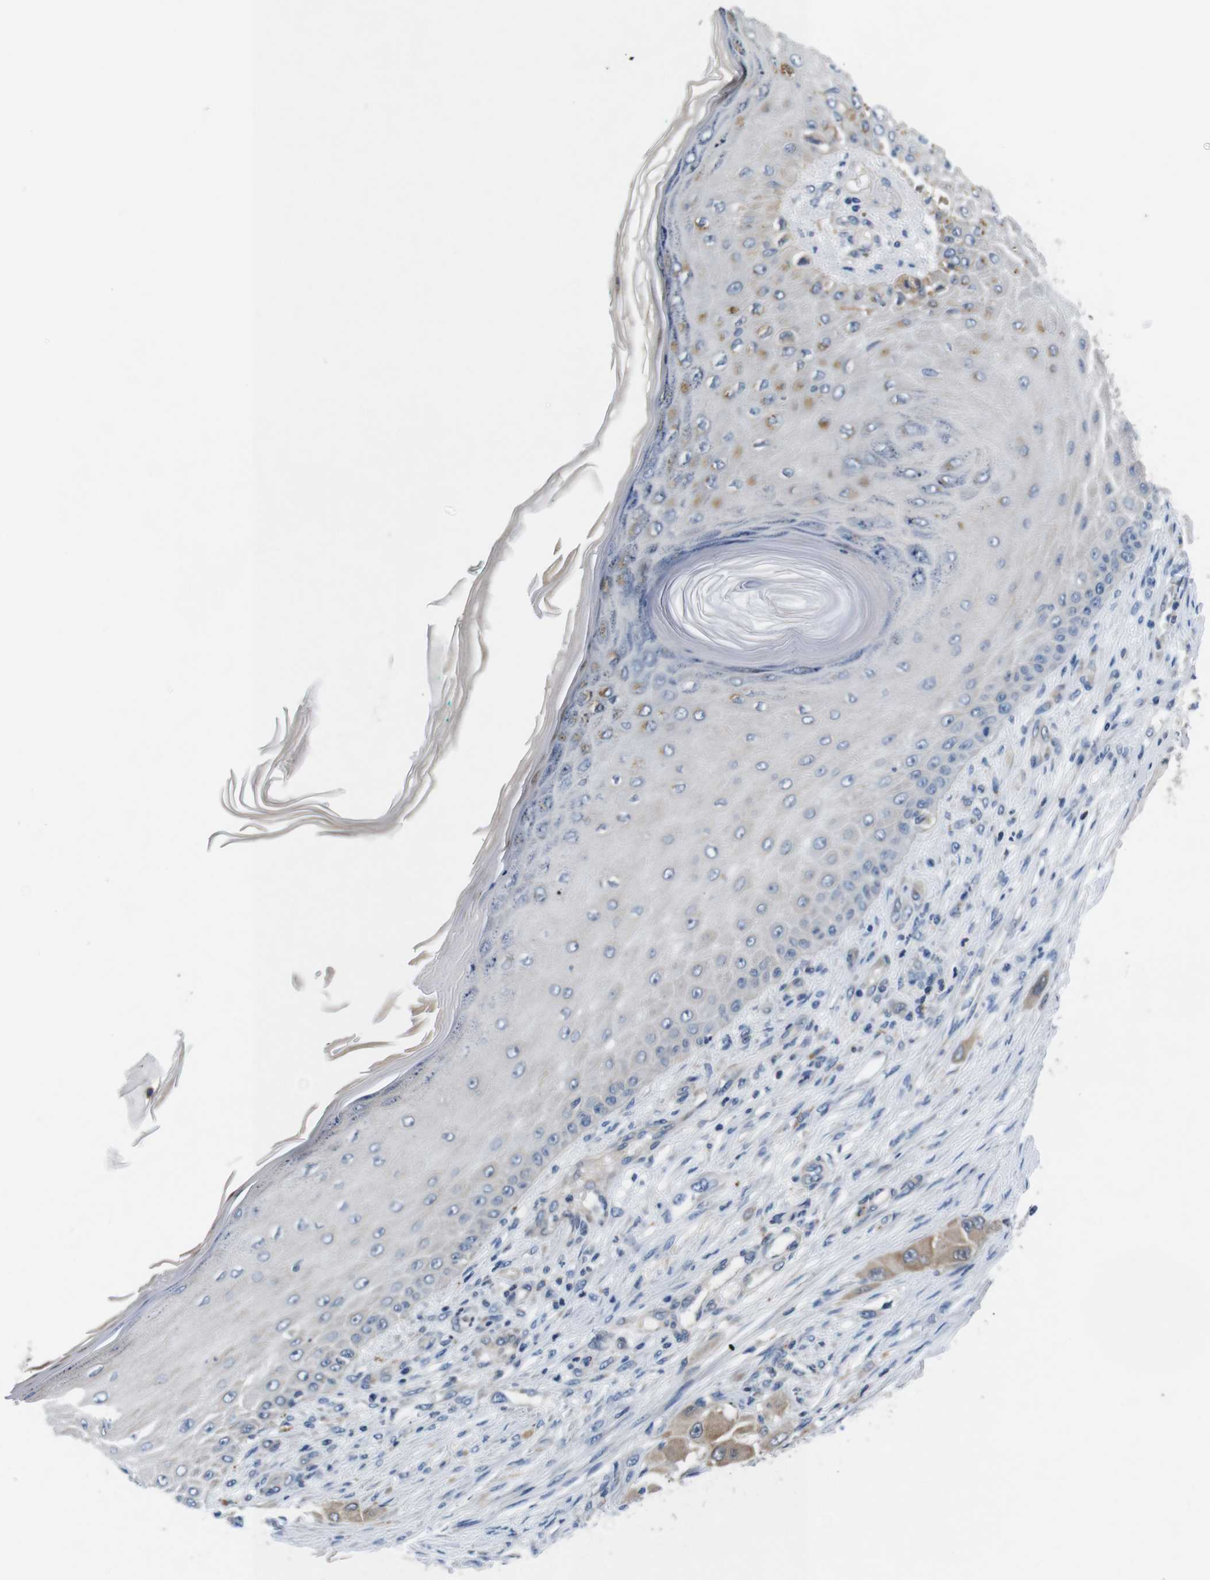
{"staining": {"intensity": "moderate", "quantity": "25%-75%", "location": "cytoplasmic/membranous"}, "tissue": "melanoma", "cell_type": "Tumor cells", "image_type": "cancer", "snomed": [{"axis": "morphology", "description": "Malignant melanoma, NOS"}, {"axis": "topography", "description": "Skin"}], "caption": "Malignant melanoma stained with immunohistochemistry (IHC) shows moderate cytoplasmic/membranous positivity in about 25%-75% of tumor cells.", "gene": "JAK1", "patient": {"sex": "female", "age": 81}}